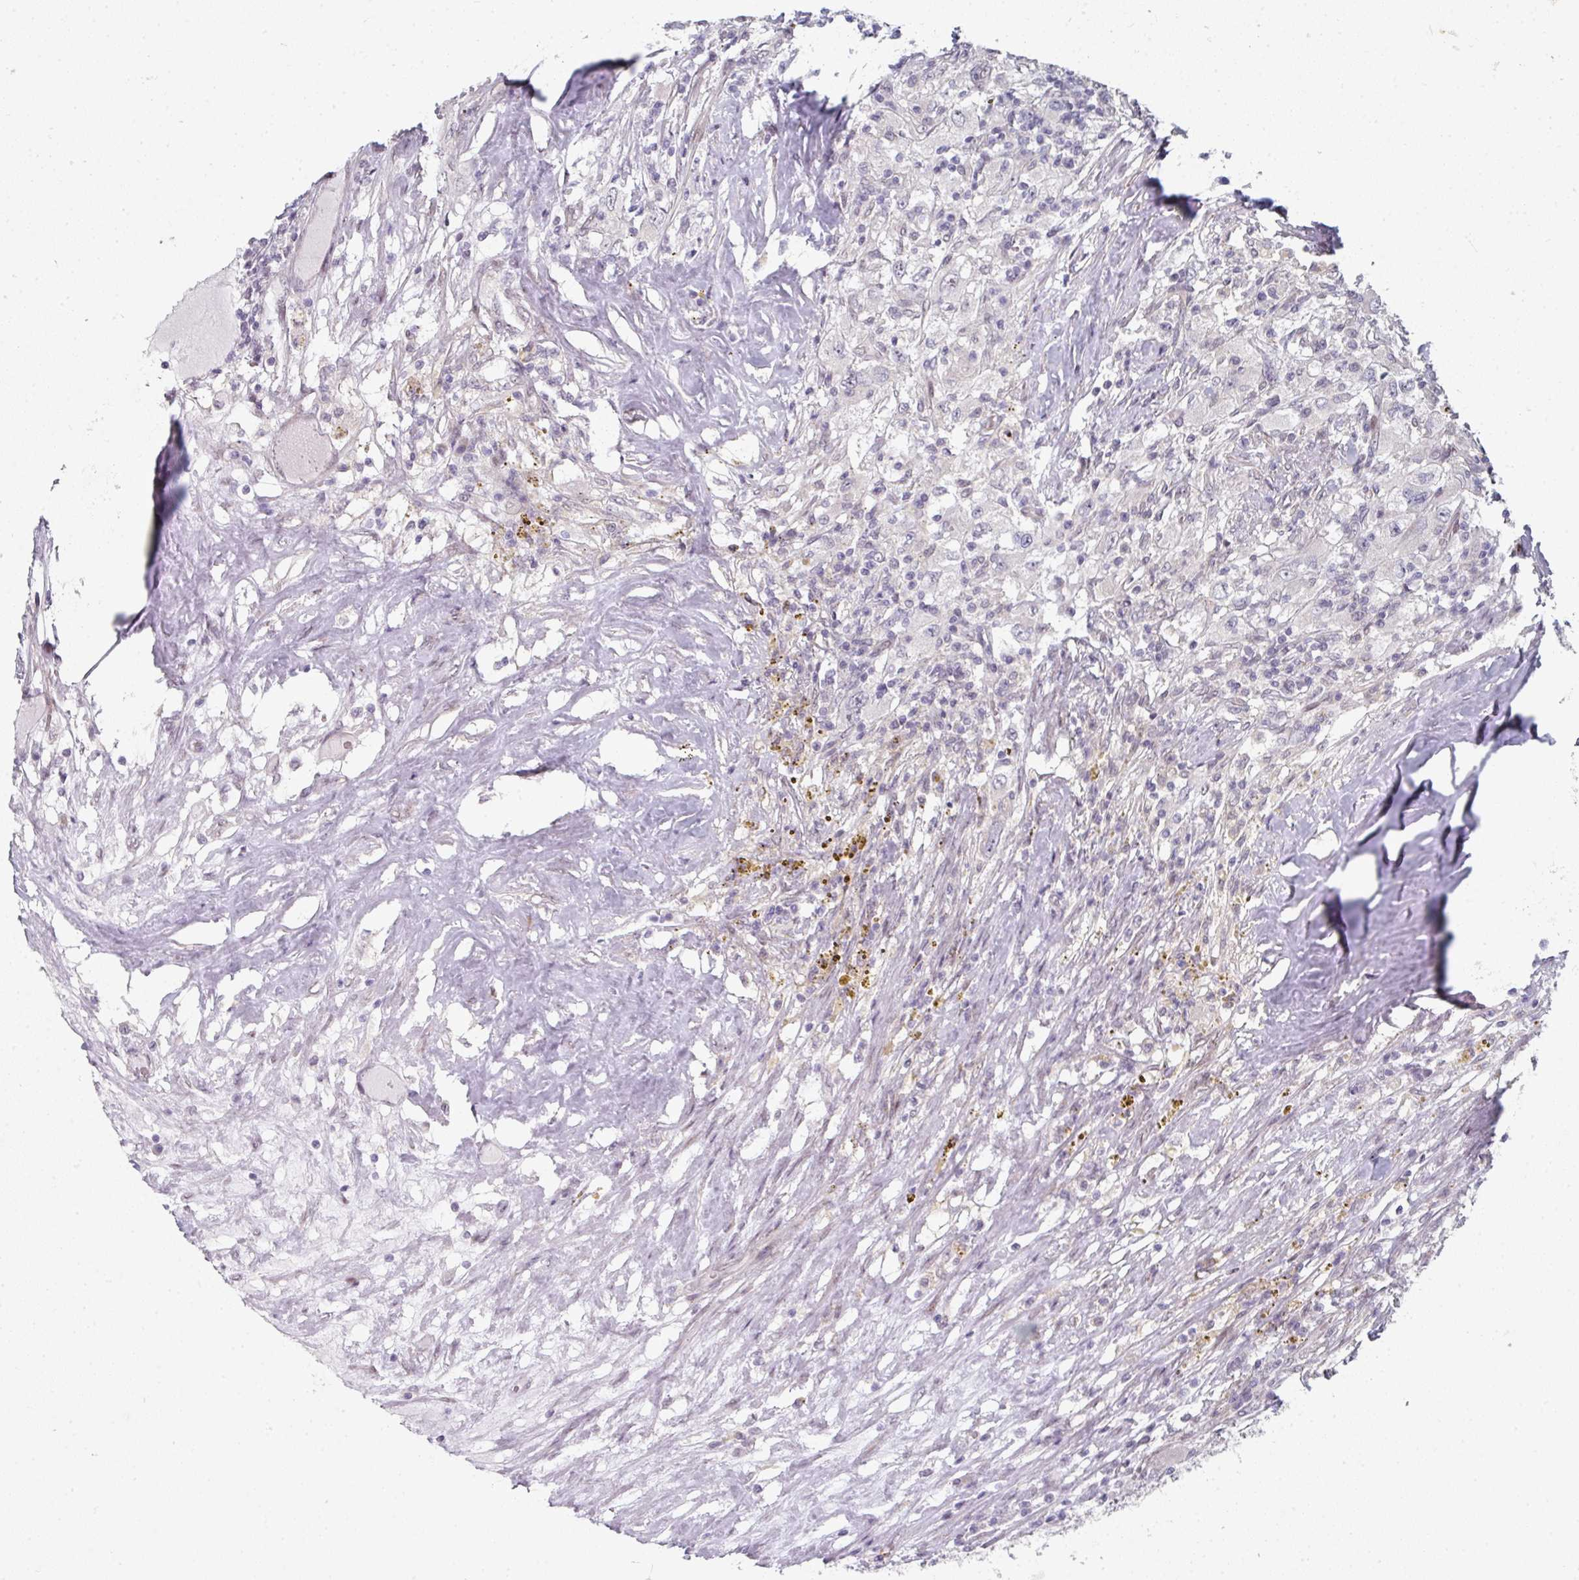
{"staining": {"intensity": "negative", "quantity": "none", "location": "none"}, "tissue": "renal cancer", "cell_type": "Tumor cells", "image_type": "cancer", "snomed": [{"axis": "morphology", "description": "Adenocarcinoma, NOS"}, {"axis": "topography", "description": "Kidney"}], "caption": "Human renal adenocarcinoma stained for a protein using IHC displays no positivity in tumor cells.", "gene": "TMCC1", "patient": {"sex": "female", "age": 67}}